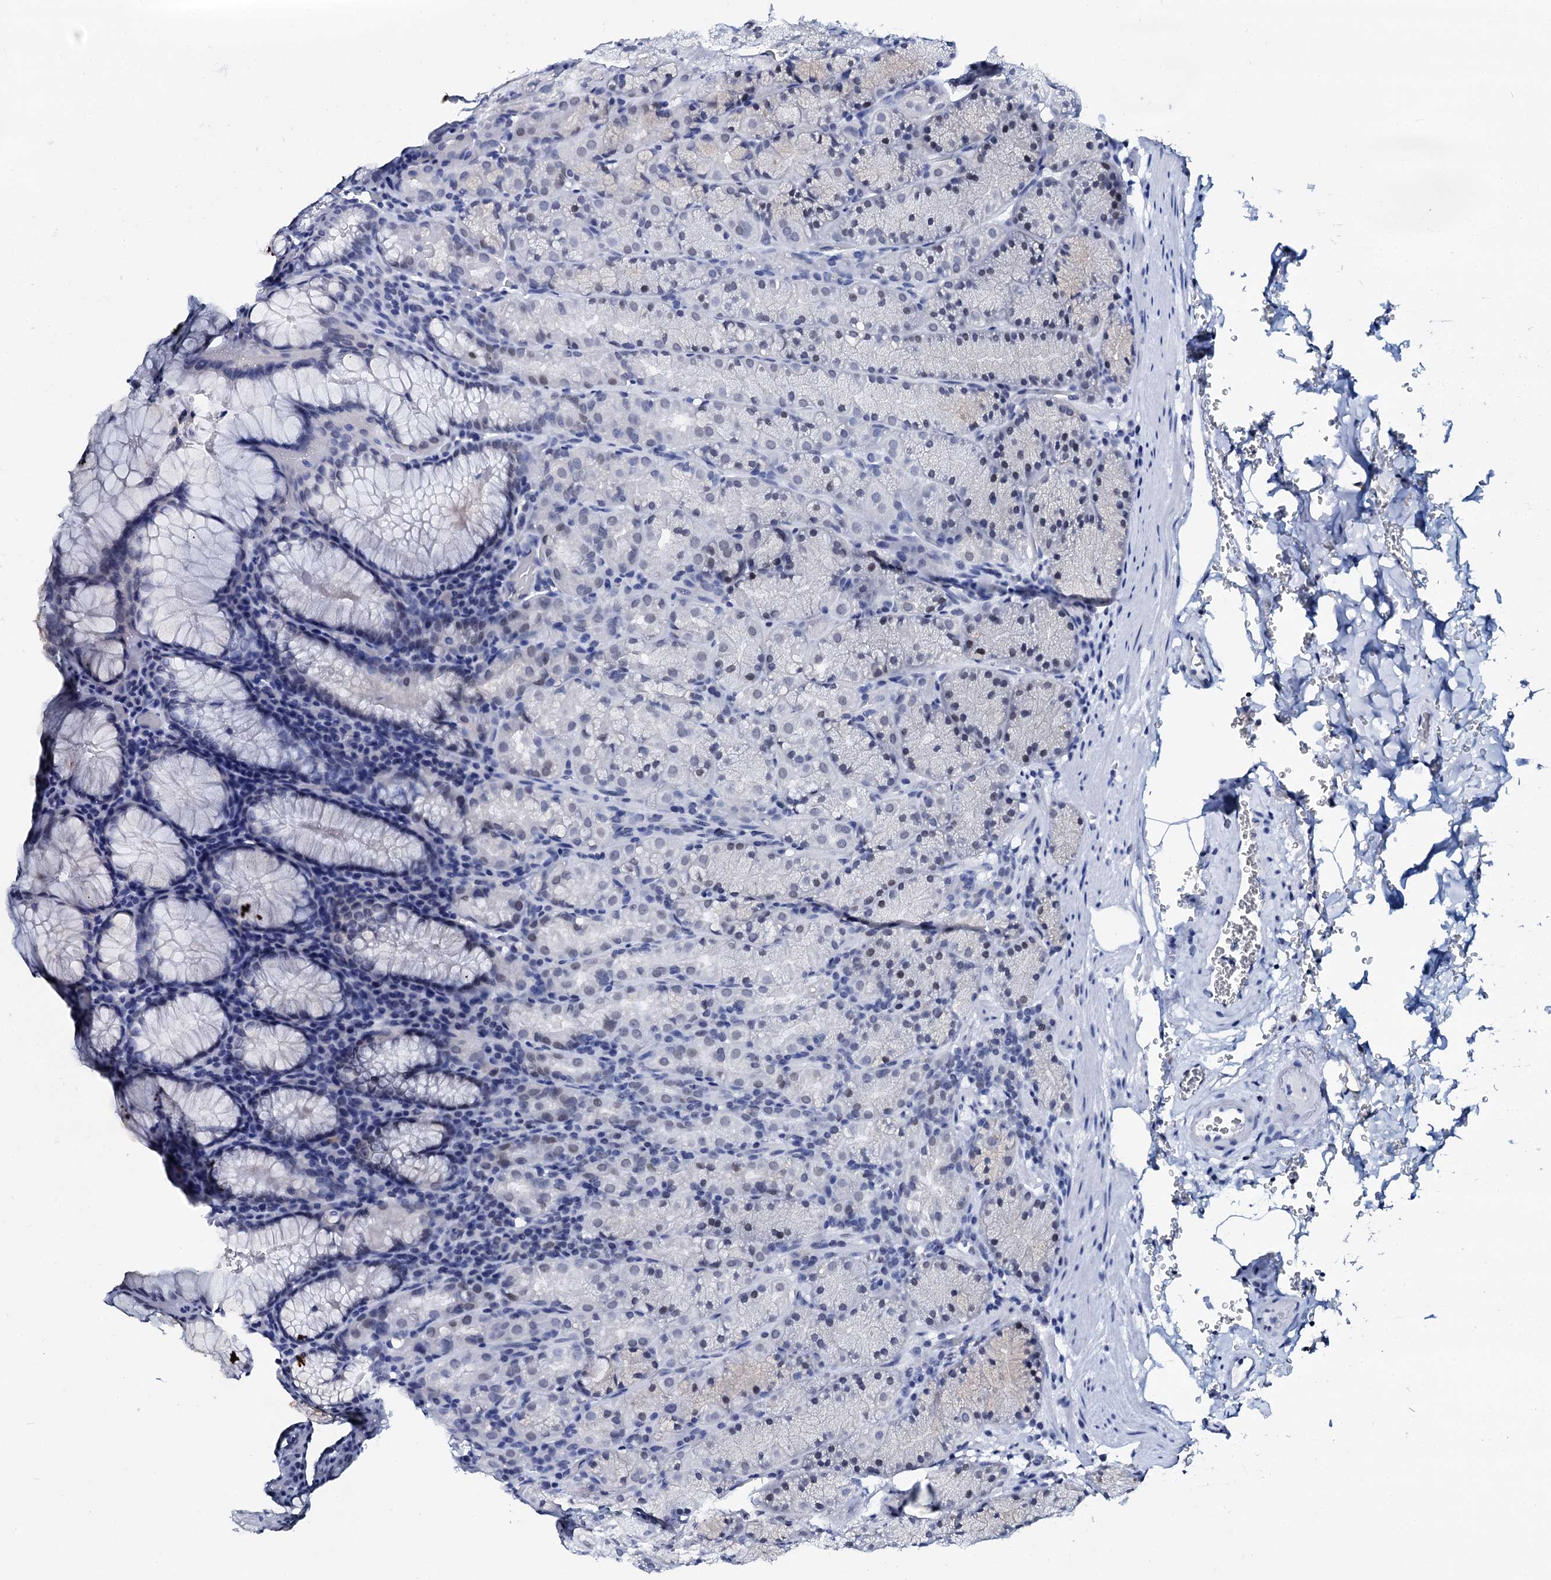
{"staining": {"intensity": "moderate", "quantity": "<25%", "location": "nuclear"}, "tissue": "stomach", "cell_type": "Glandular cells", "image_type": "normal", "snomed": [{"axis": "morphology", "description": "Normal tissue, NOS"}, {"axis": "topography", "description": "Stomach, upper"}, {"axis": "topography", "description": "Stomach, lower"}], "caption": "DAB immunohistochemical staining of normal stomach reveals moderate nuclear protein positivity in approximately <25% of glandular cells.", "gene": "SPATA19", "patient": {"sex": "male", "age": 80}}